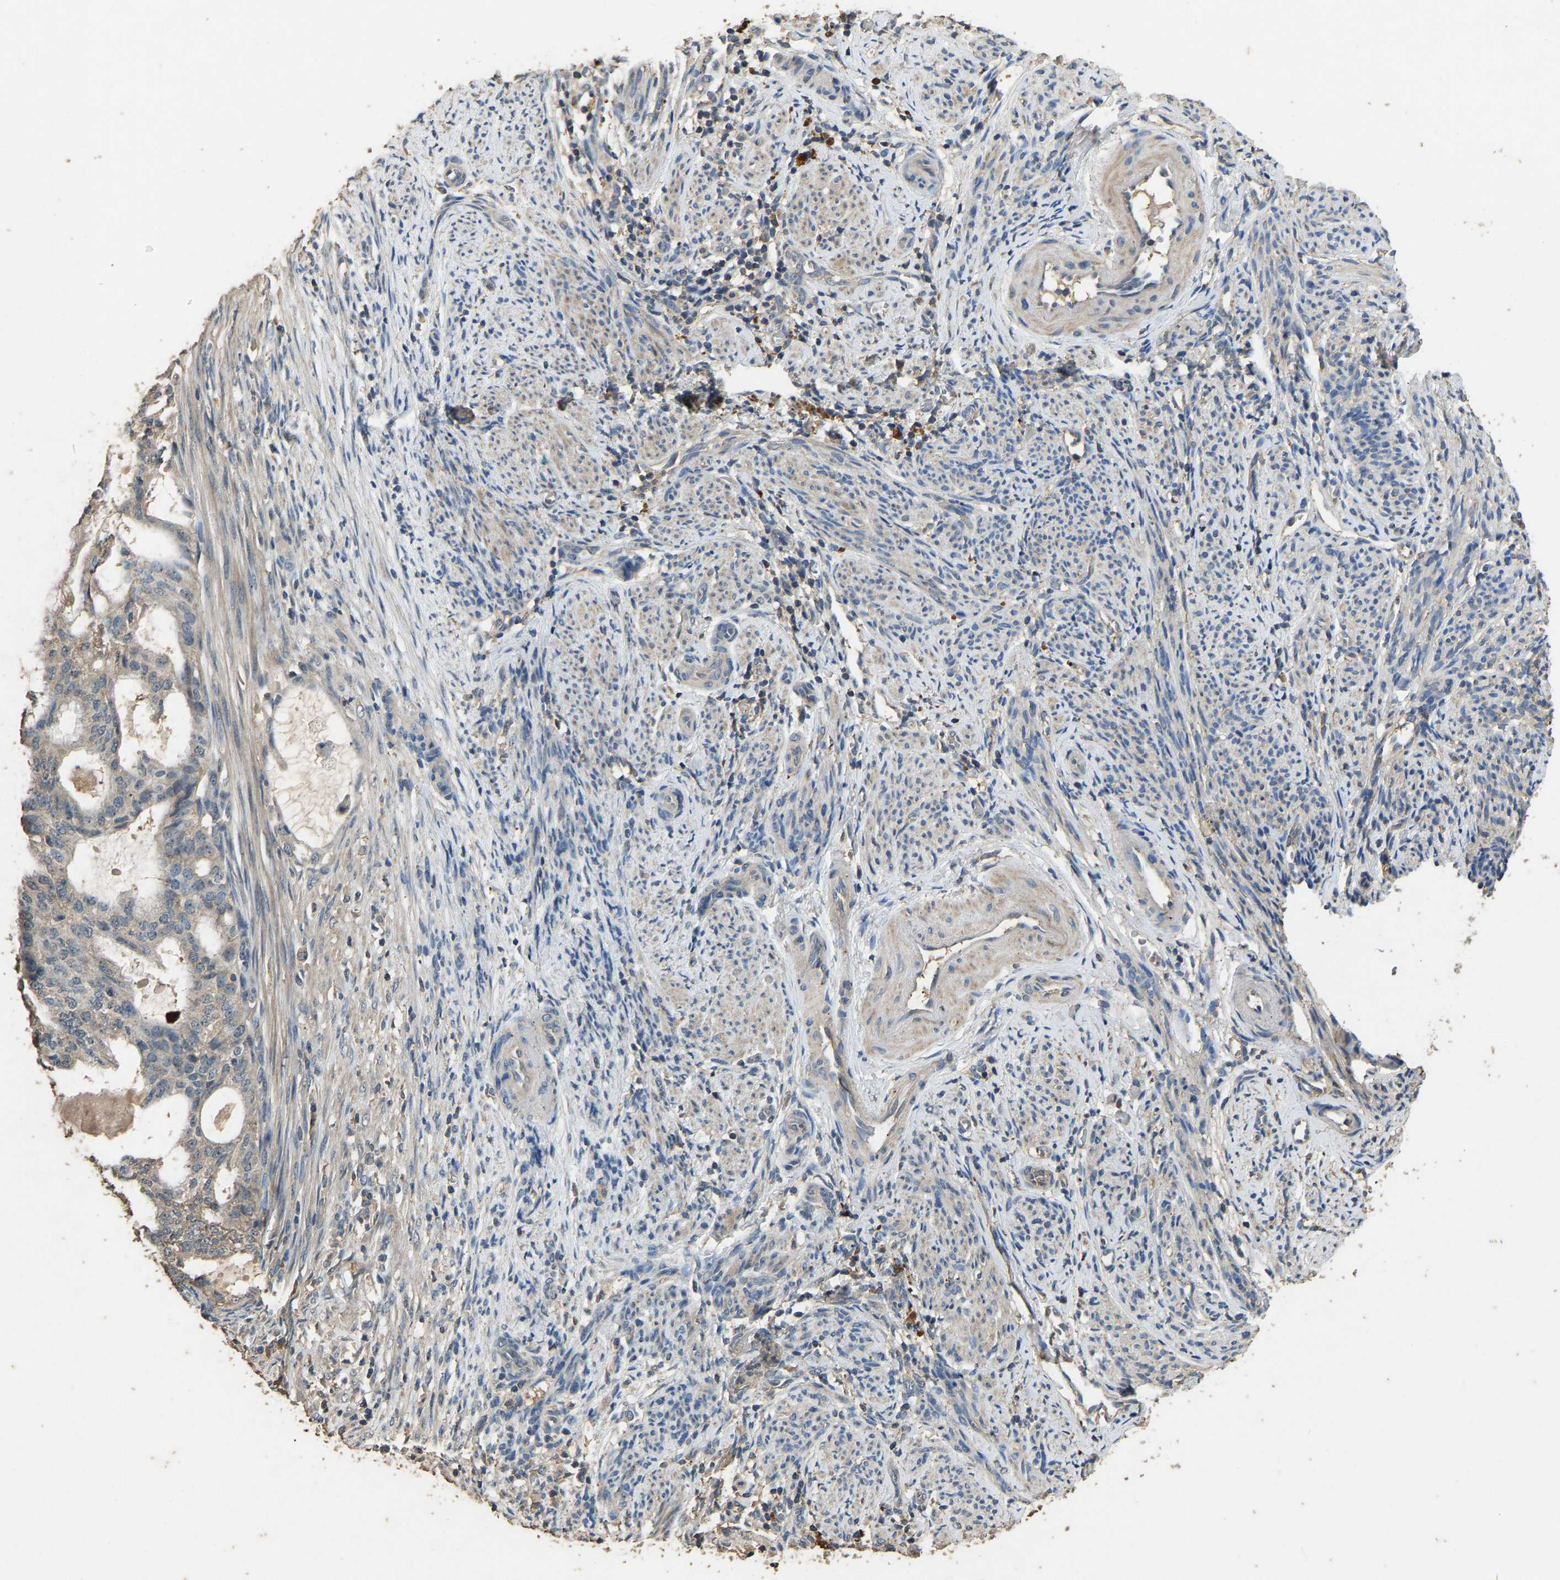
{"staining": {"intensity": "weak", "quantity": "25%-75%", "location": "cytoplasmic/membranous"}, "tissue": "endometrial cancer", "cell_type": "Tumor cells", "image_type": "cancer", "snomed": [{"axis": "morphology", "description": "Adenocarcinoma, NOS"}, {"axis": "topography", "description": "Endometrium"}], "caption": "A brown stain highlights weak cytoplasmic/membranous positivity of a protein in human endometrial cancer (adenocarcinoma) tumor cells. Nuclei are stained in blue.", "gene": "CIDEC", "patient": {"sex": "female", "age": 58}}